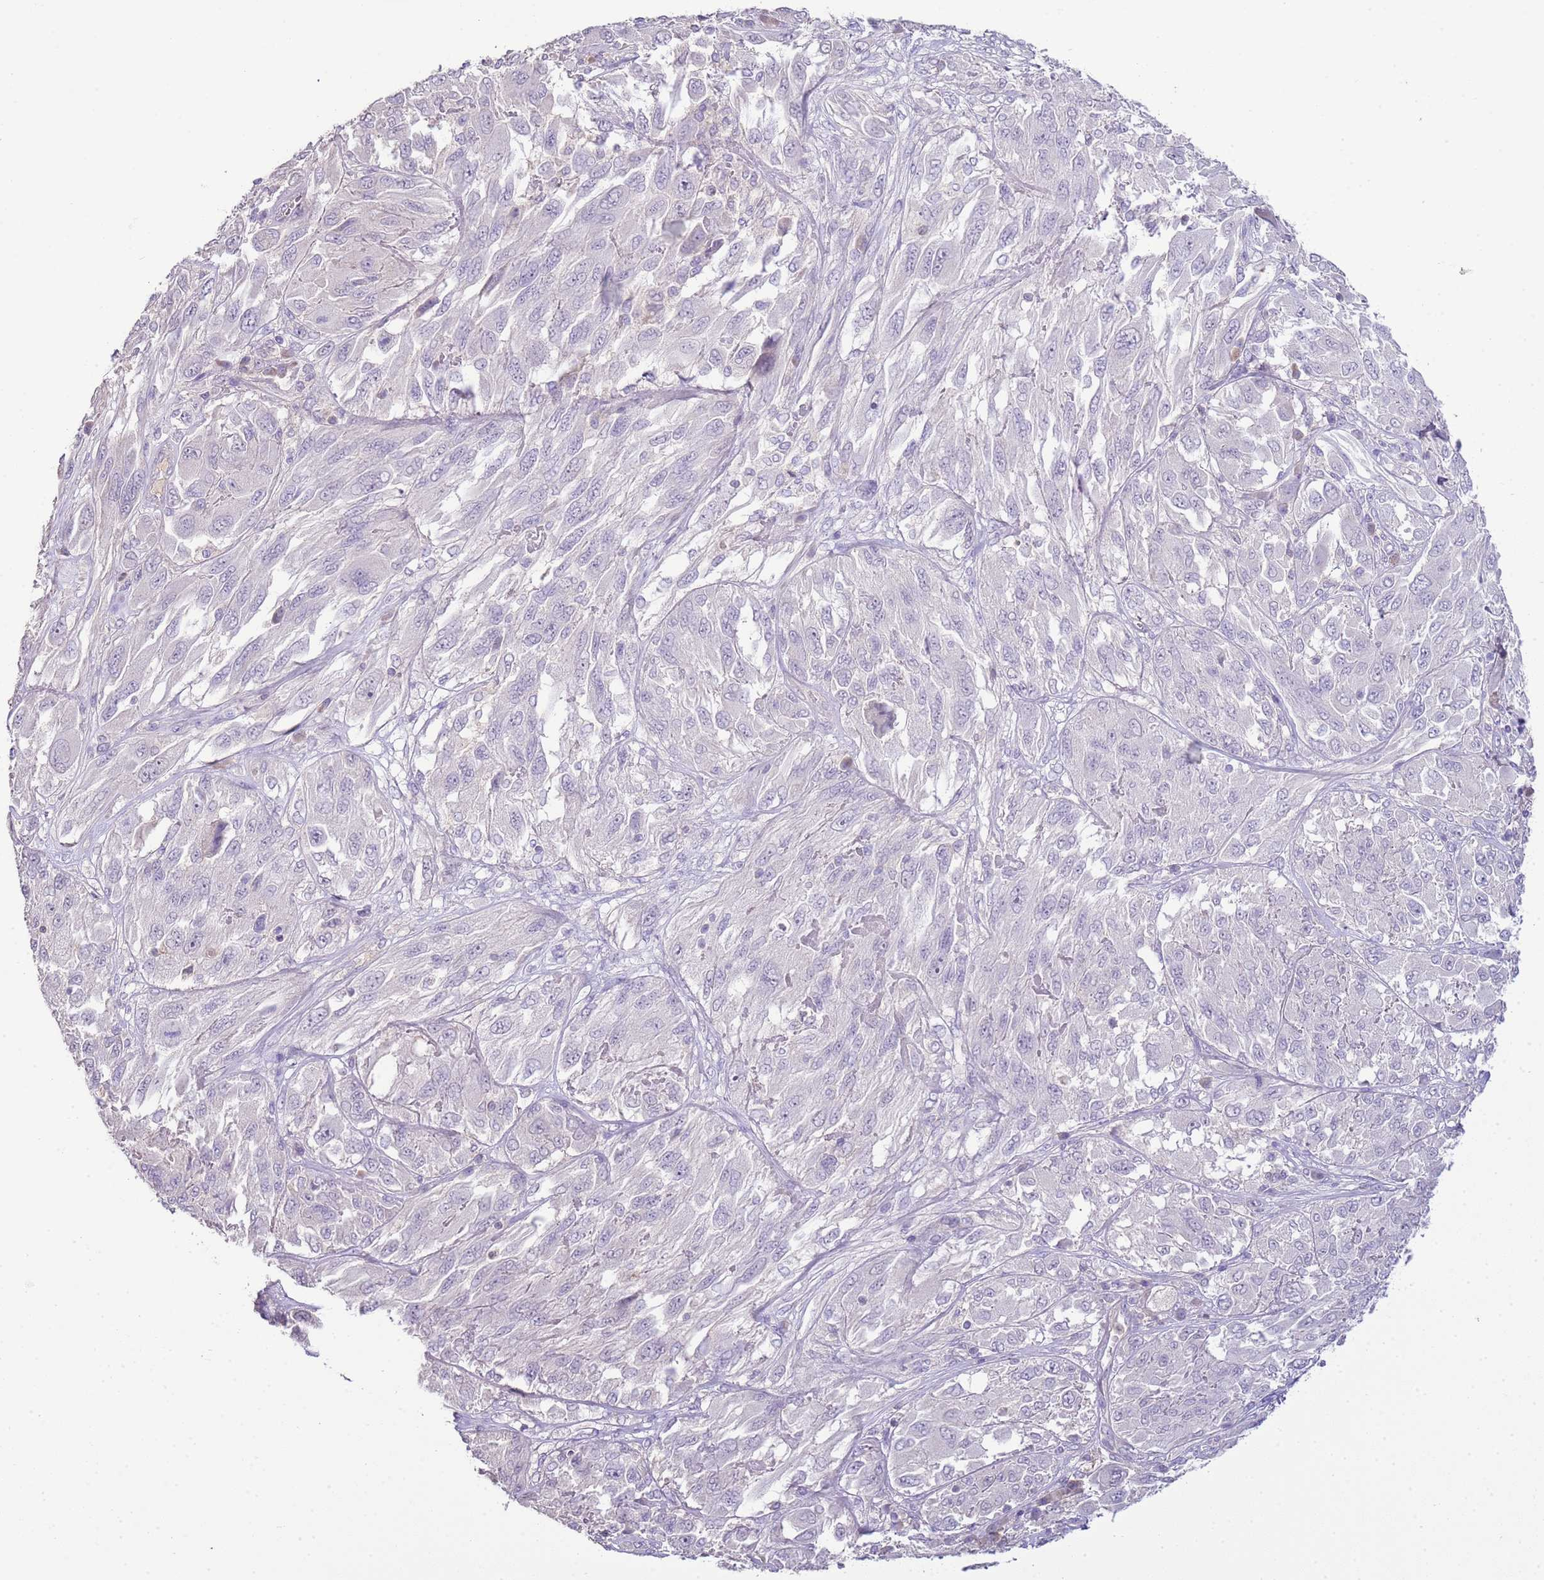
{"staining": {"intensity": "negative", "quantity": "none", "location": "none"}, "tissue": "melanoma", "cell_type": "Tumor cells", "image_type": "cancer", "snomed": [{"axis": "morphology", "description": "Malignant melanoma, NOS"}, {"axis": "topography", "description": "Skin"}], "caption": "The histopathology image shows no staining of tumor cells in malignant melanoma.", "gene": "IL2RG", "patient": {"sex": "female", "age": 91}}